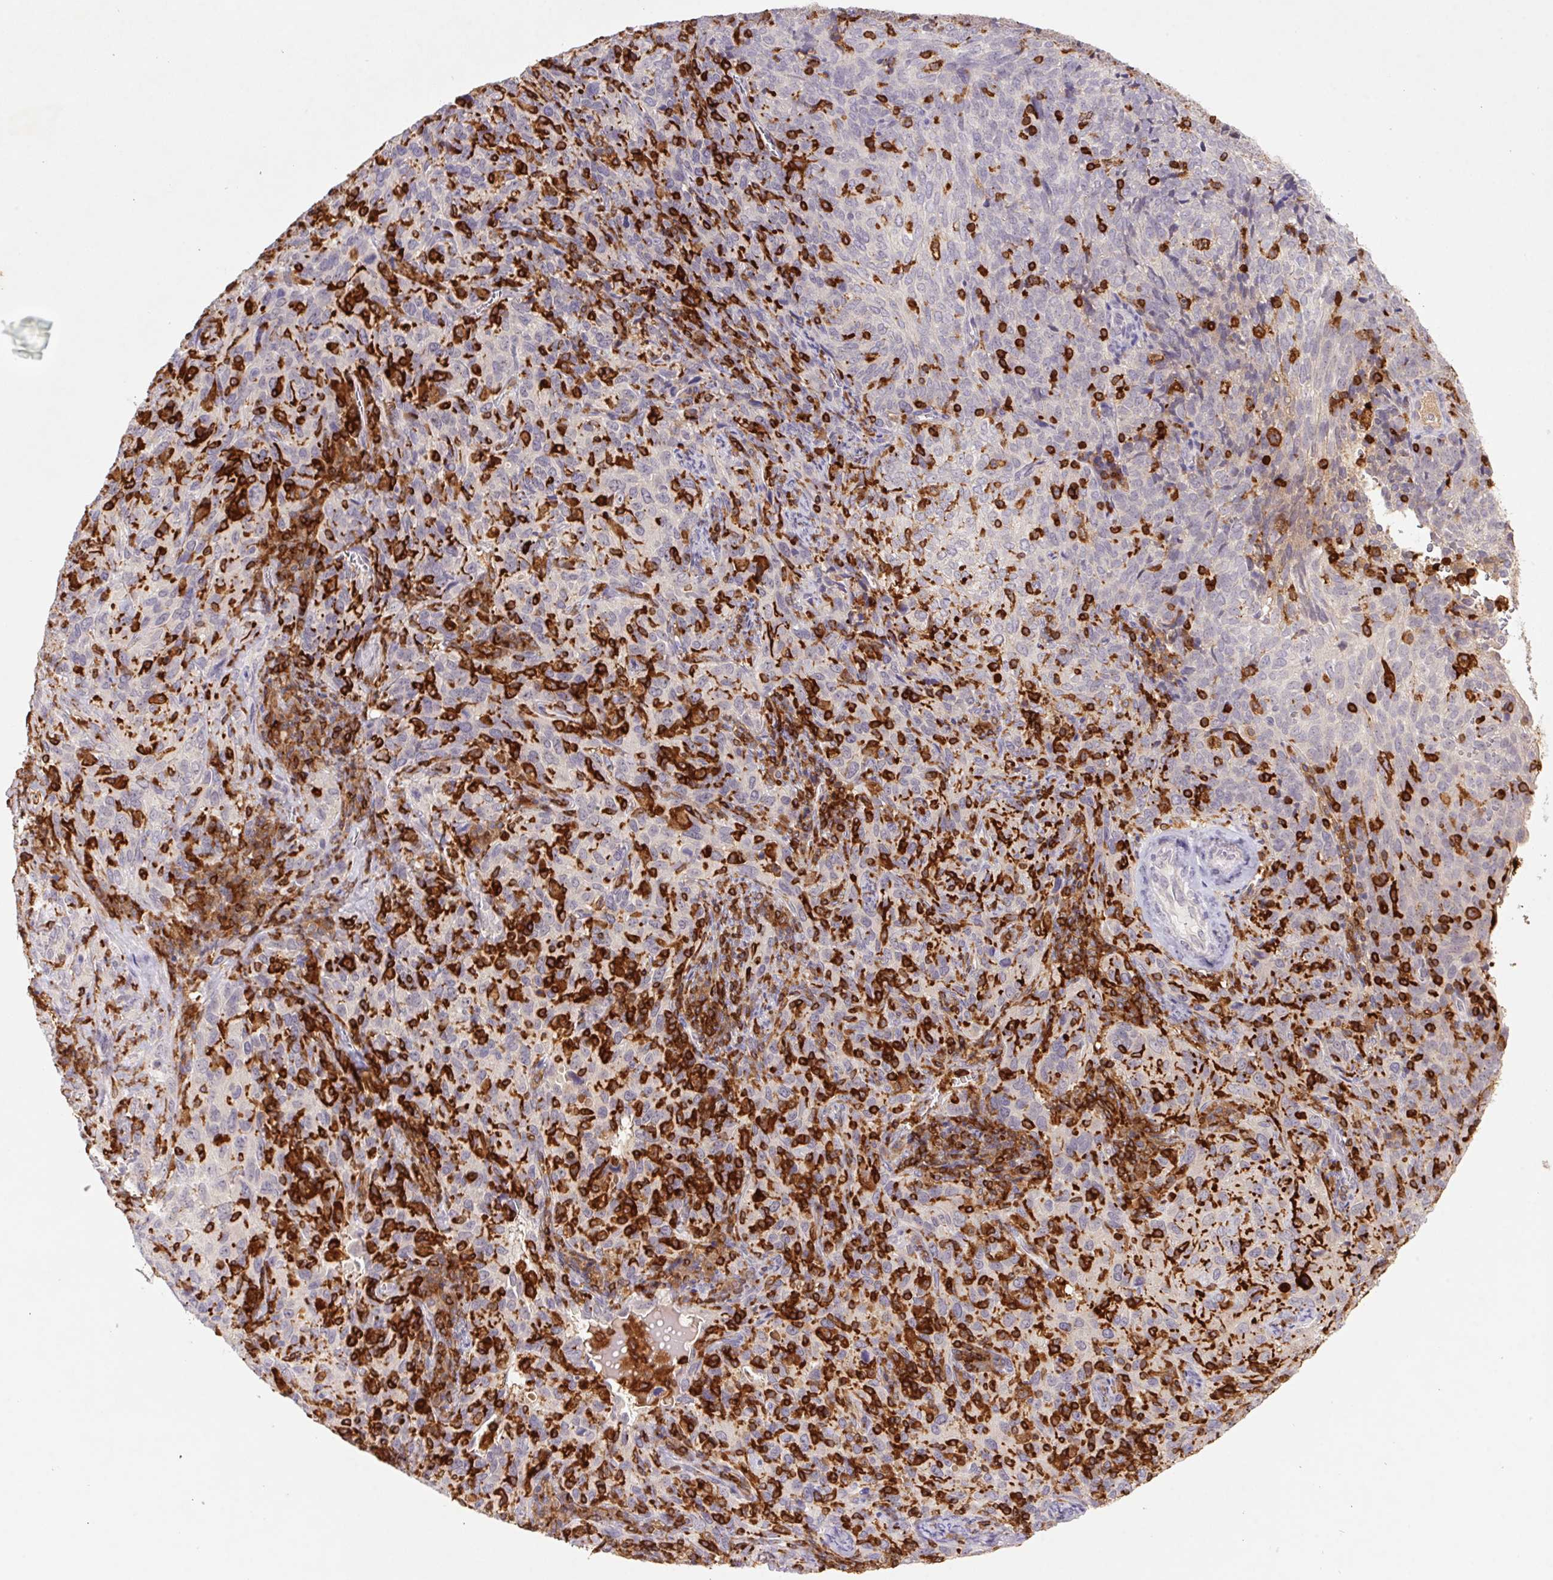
{"staining": {"intensity": "negative", "quantity": "none", "location": "none"}, "tissue": "cervical cancer", "cell_type": "Tumor cells", "image_type": "cancer", "snomed": [{"axis": "morphology", "description": "Squamous cell carcinoma, NOS"}, {"axis": "topography", "description": "Cervix"}], "caption": "Immunohistochemistry micrograph of human cervical cancer (squamous cell carcinoma) stained for a protein (brown), which exhibits no staining in tumor cells.", "gene": "APBB1IP", "patient": {"sex": "female", "age": 51}}